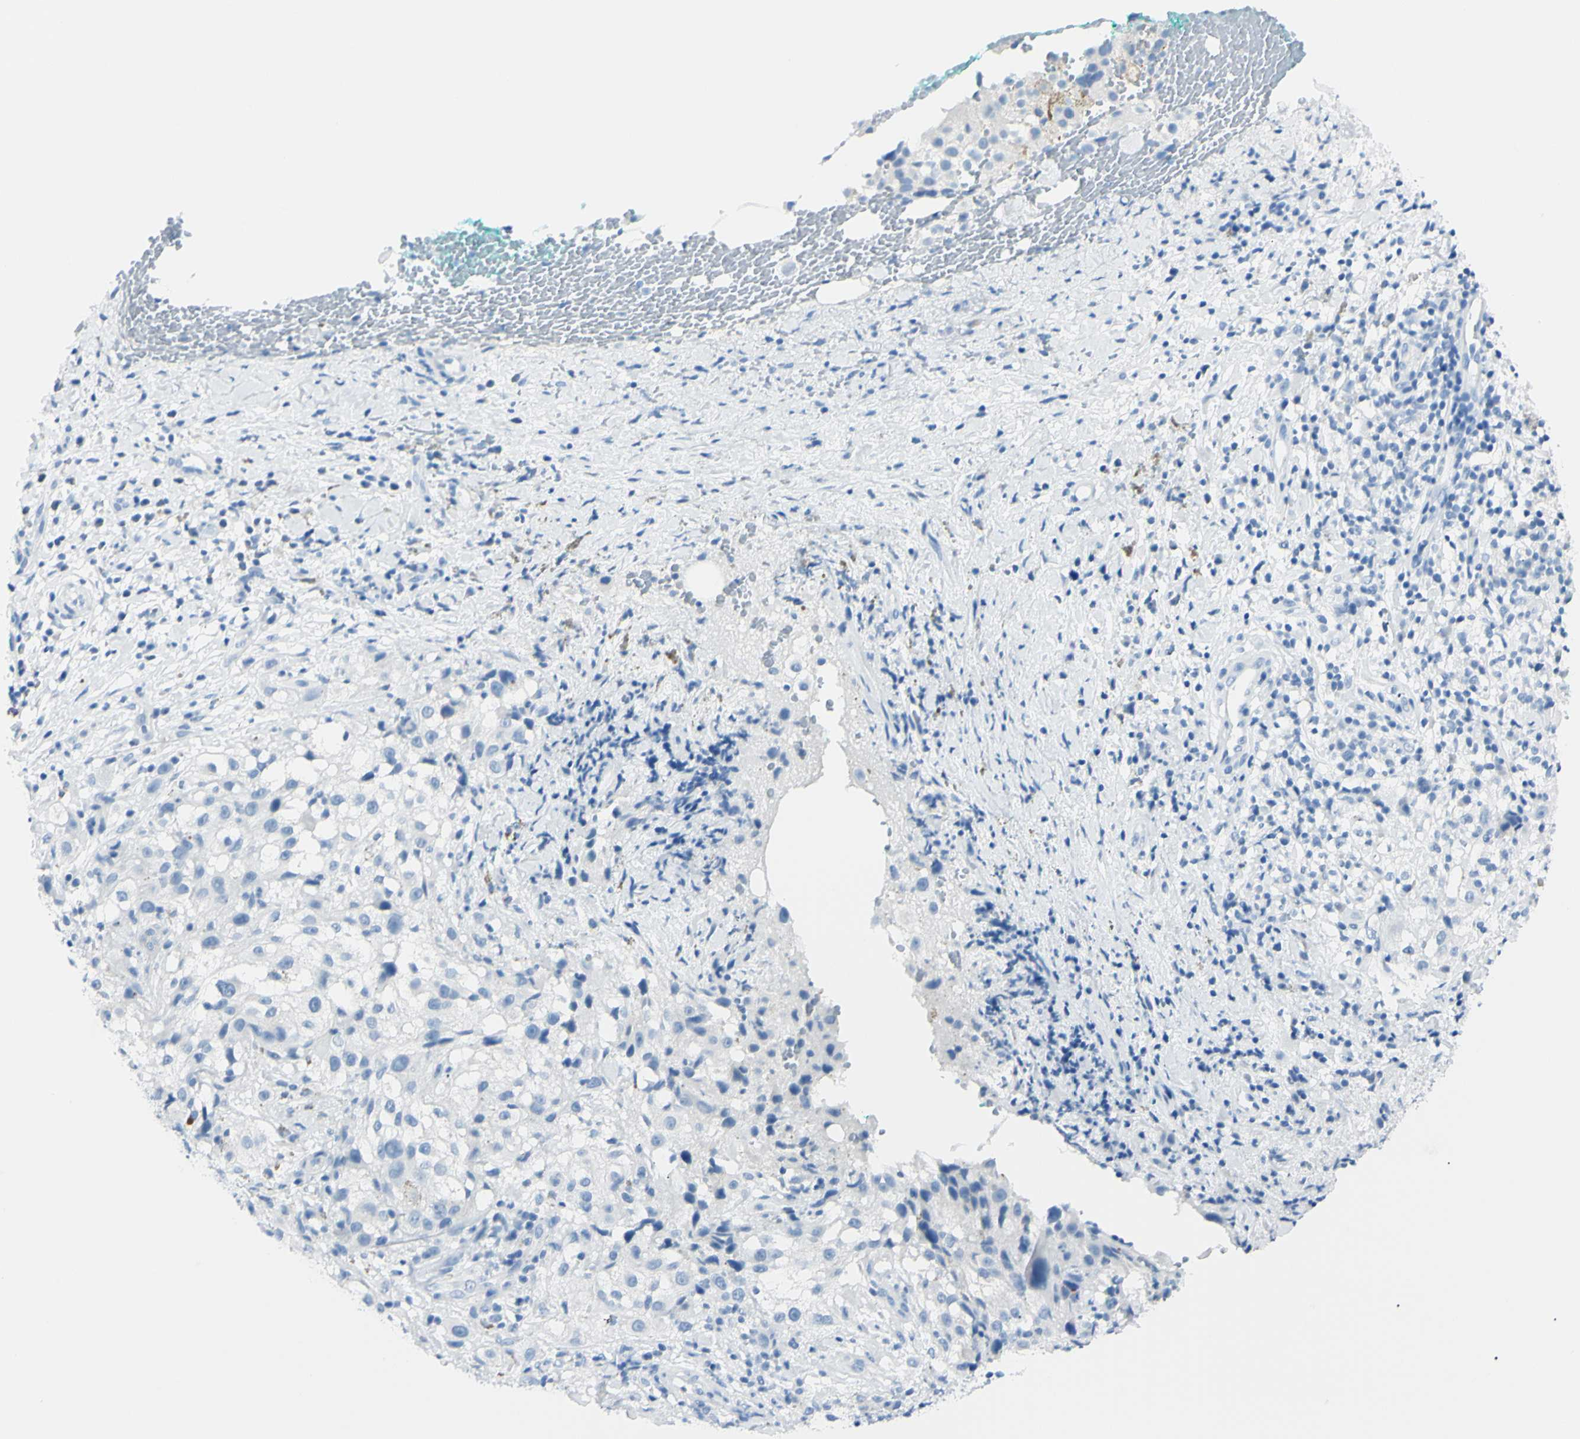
{"staining": {"intensity": "negative", "quantity": "none", "location": "none"}, "tissue": "melanoma", "cell_type": "Tumor cells", "image_type": "cancer", "snomed": [{"axis": "morphology", "description": "Necrosis, NOS"}, {"axis": "morphology", "description": "Malignant melanoma, NOS"}, {"axis": "topography", "description": "Skin"}], "caption": "IHC photomicrograph of neoplastic tissue: human malignant melanoma stained with DAB reveals no significant protein positivity in tumor cells. (Brightfield microscopy of DAB immunohistochemistry (IHC) at high magnification).", "gene": "FOLH1", "patient": {"sex": "female", "age": 87}}